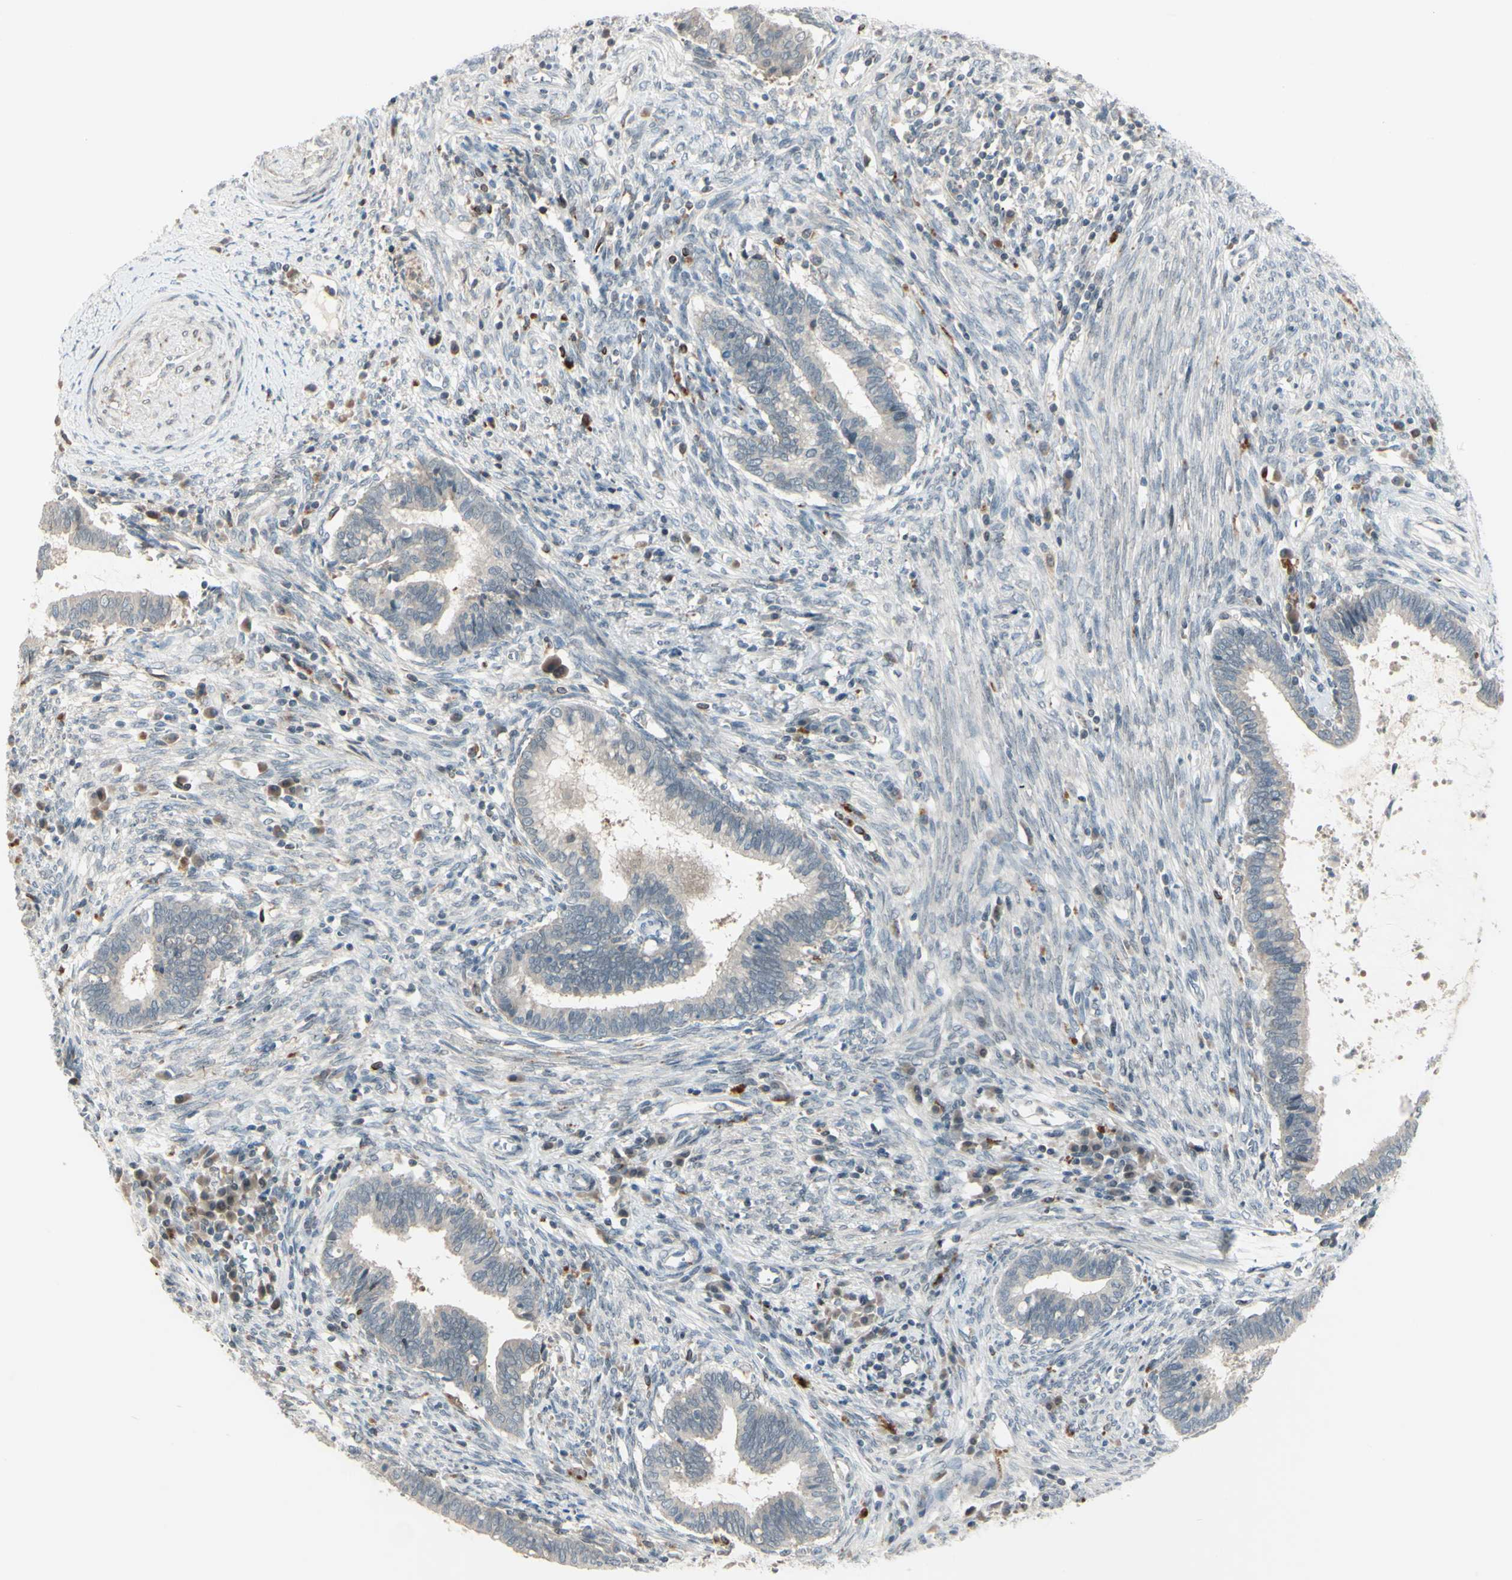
{"staining": {"intensity": "negative", "quantity": "none", "location": "none"}, "tissue": "cervical cancer", "cell_type": "Tumor cells", "image_type": "cancer", "snomed": [{"axis": "morphology", "description": "Adenocarcinoma, NOS"}, {"axis": "topography", "description": "Cervix"}], "caption": "Tumor cells show no significant protein positivity in cervical cancer (adenocarcinoma).", "gene": "FGFR2", "patient": {"sex": "female", "age": 44}}